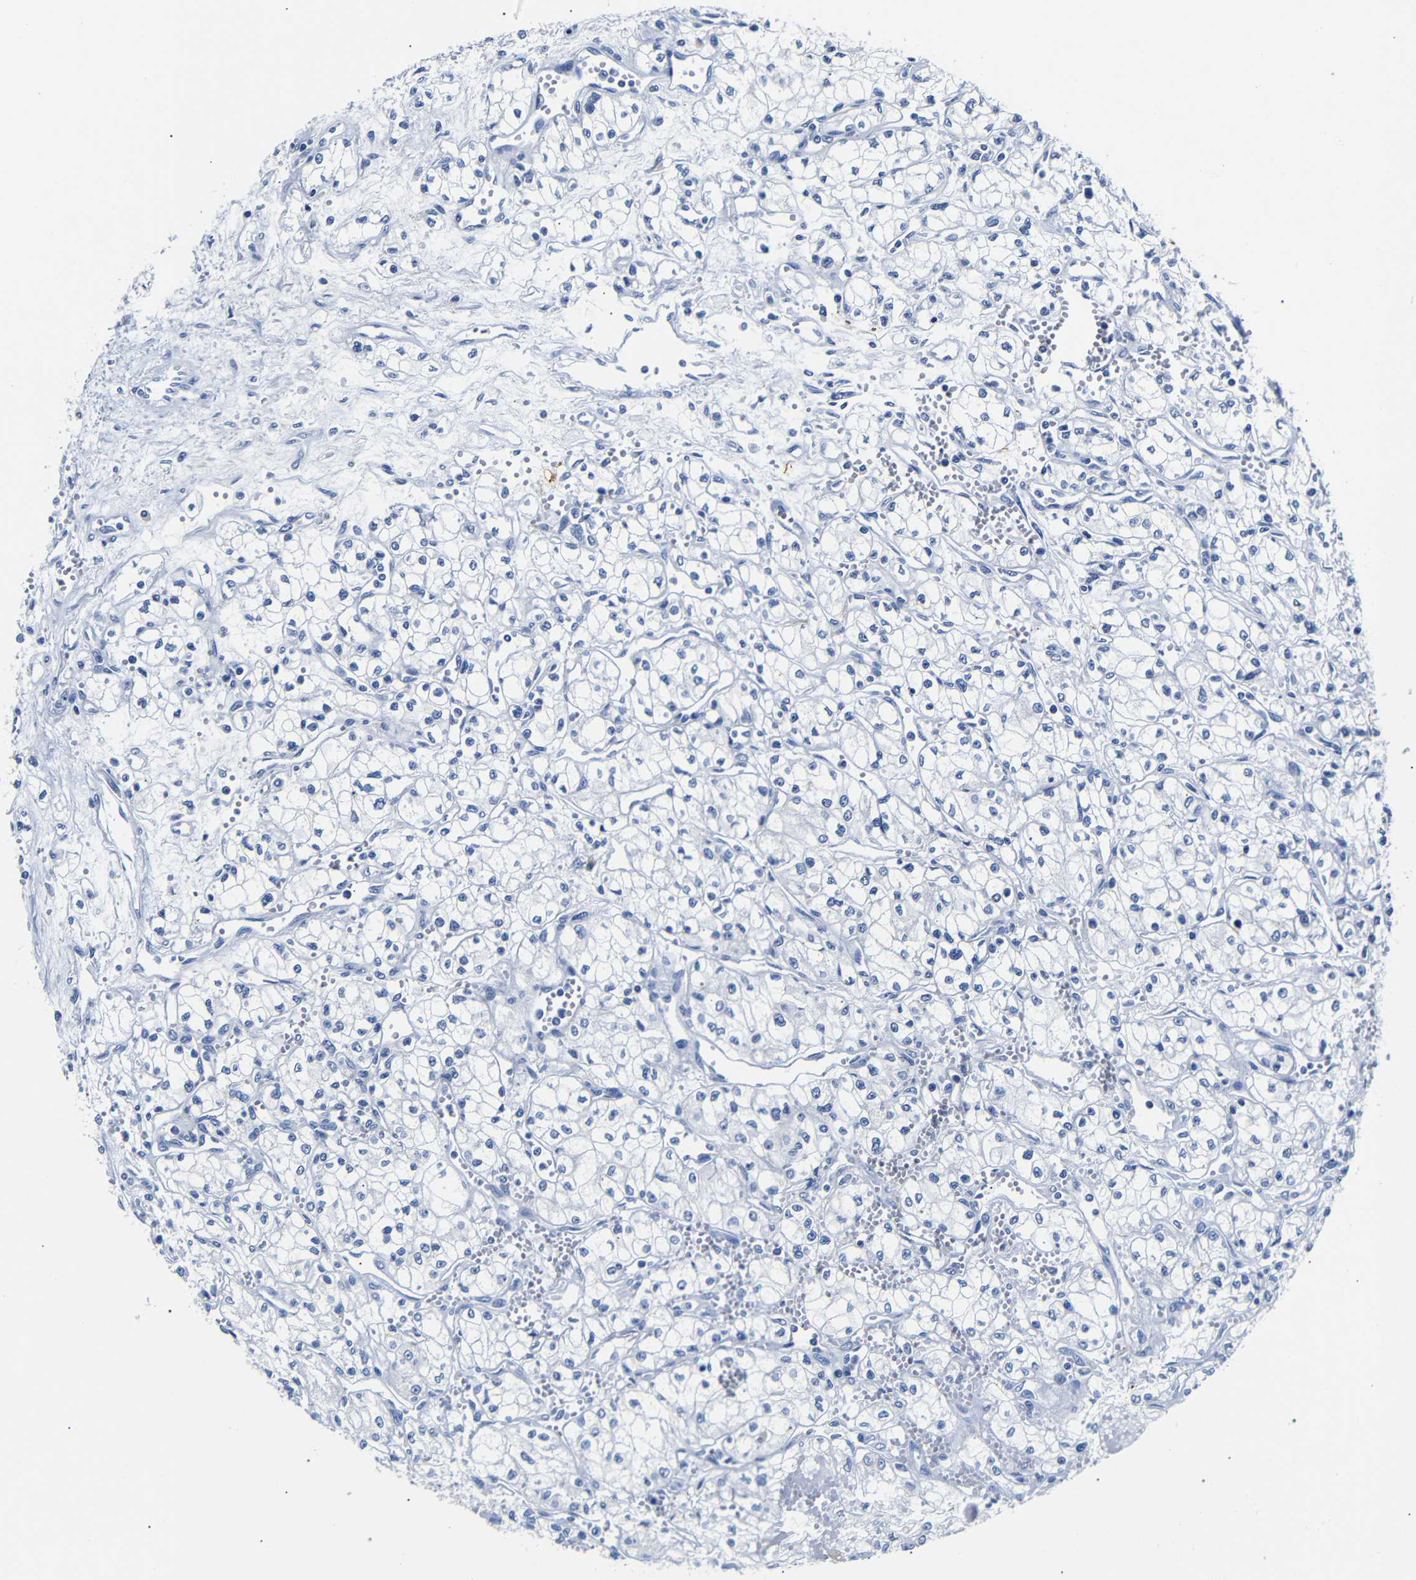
{"staining": {"intensity": "negative", "quantity": "none", "location": "none"}, "tissue": "renal cancer", "cell_type": "Tumor cells", "image_type": "cancer", "snomed": [{"axis": "morphology", "description": "Normal tissue, NOS"}, {"axis": "morphology", "description": "Adenocarcinoma, NOS"}, {"axis": "topography", "description": "Kidney"}], "caption": "Renal adenocarcinoma stained for a protein using immunohistochemistry (IHC) displays no staining tumor cells.", "gene": "GAP43", "patient": {"sex": "male", "age": 59}}